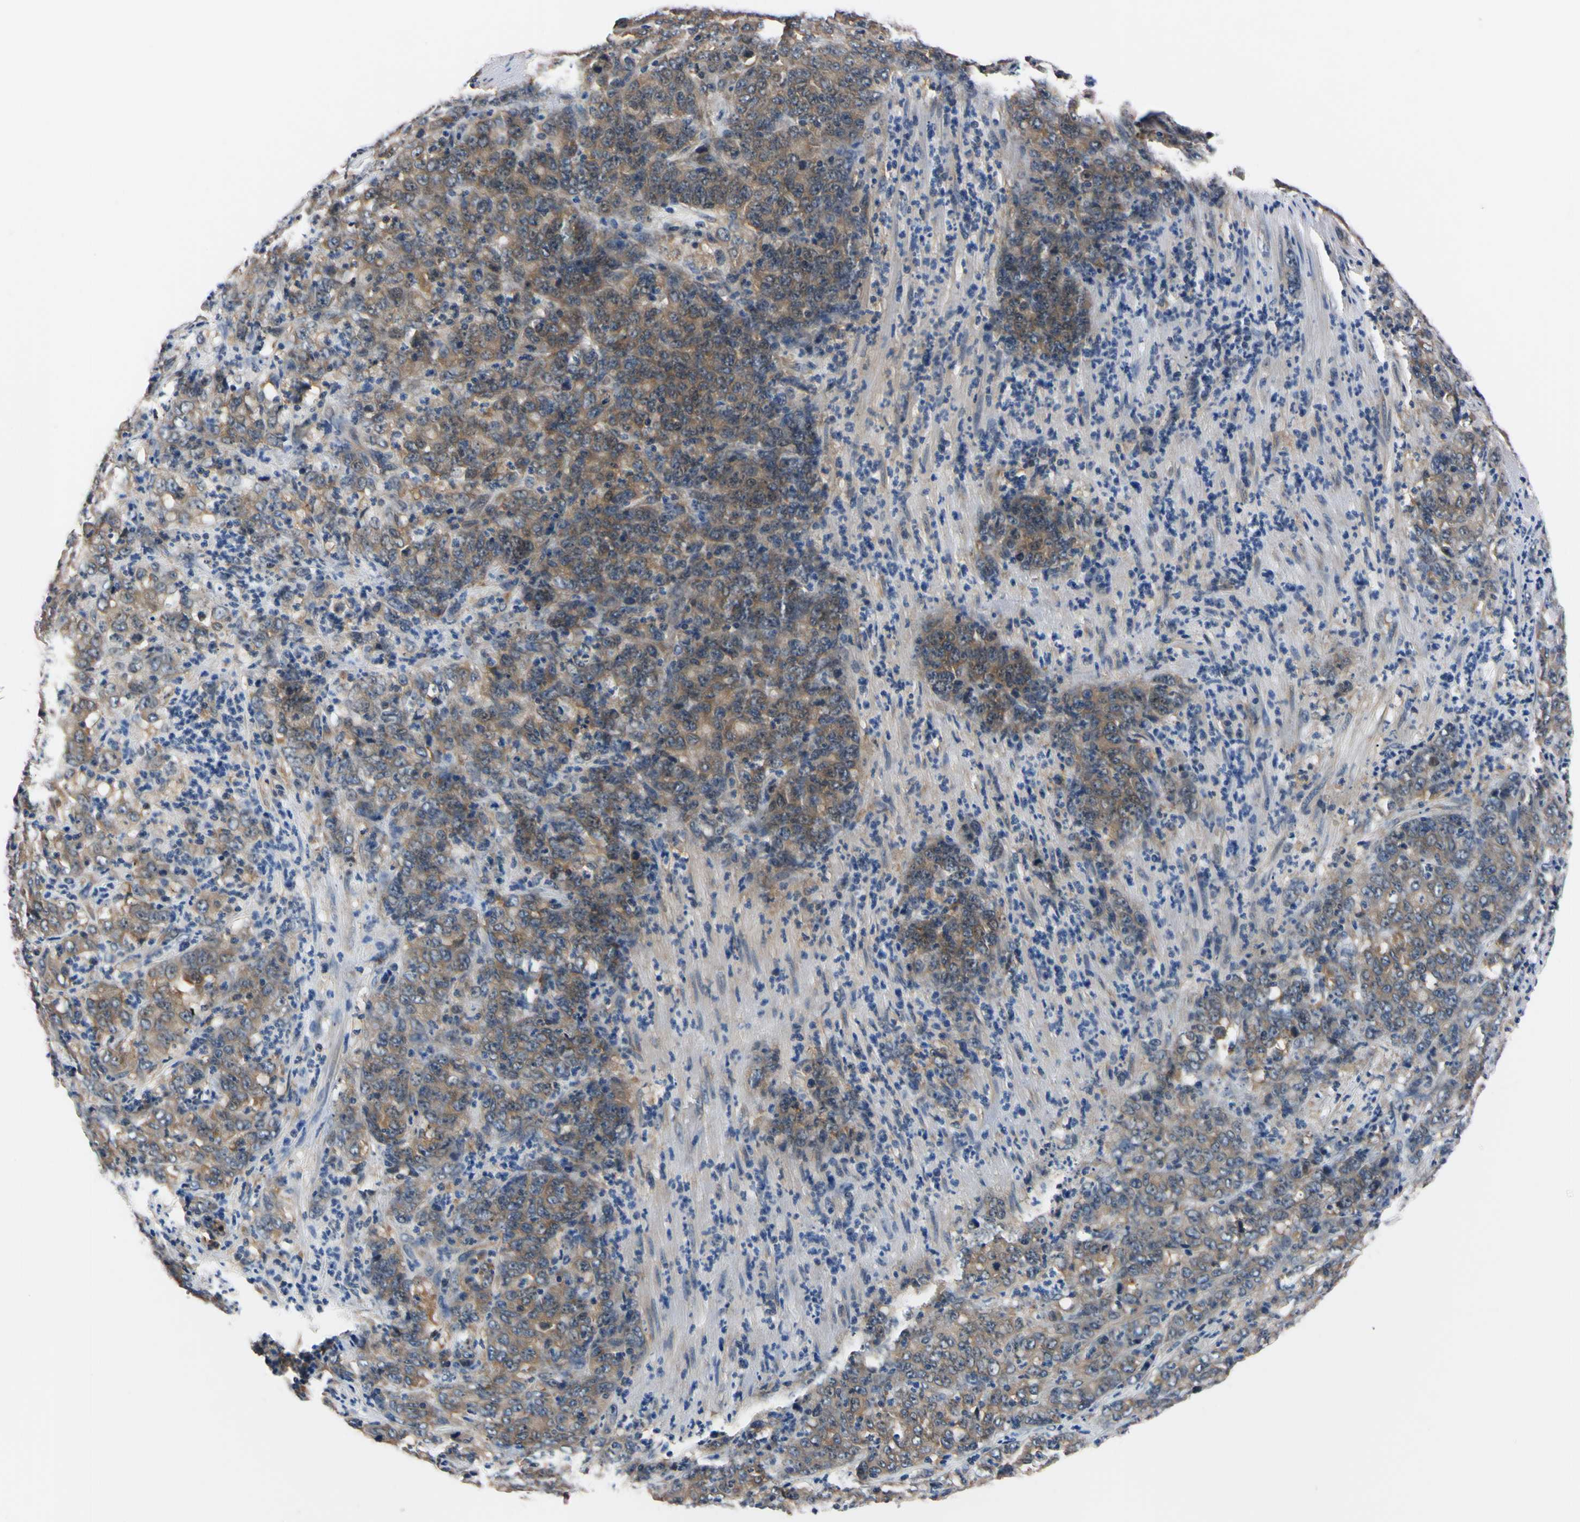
{"staining": {"intensity": "weak", "quantity": ">75%", "location": "cytoplasmic/membranous"}, "tissue": "stomach cancer", "cell_type": "Tumor cells", "image_type": "cancer", "snomed": [{"axis": "morphology", "description": "Adenocarcinoma, NOS"}, {"axis": "topography", "description": "Stomach, lower"}], "caption": "Stomach adenocarcinoma stained with a protein marker demonstrates weak staining in tumor cells.", "gene": "RARS1", "patient": {"sex": "female", "age": 71}}